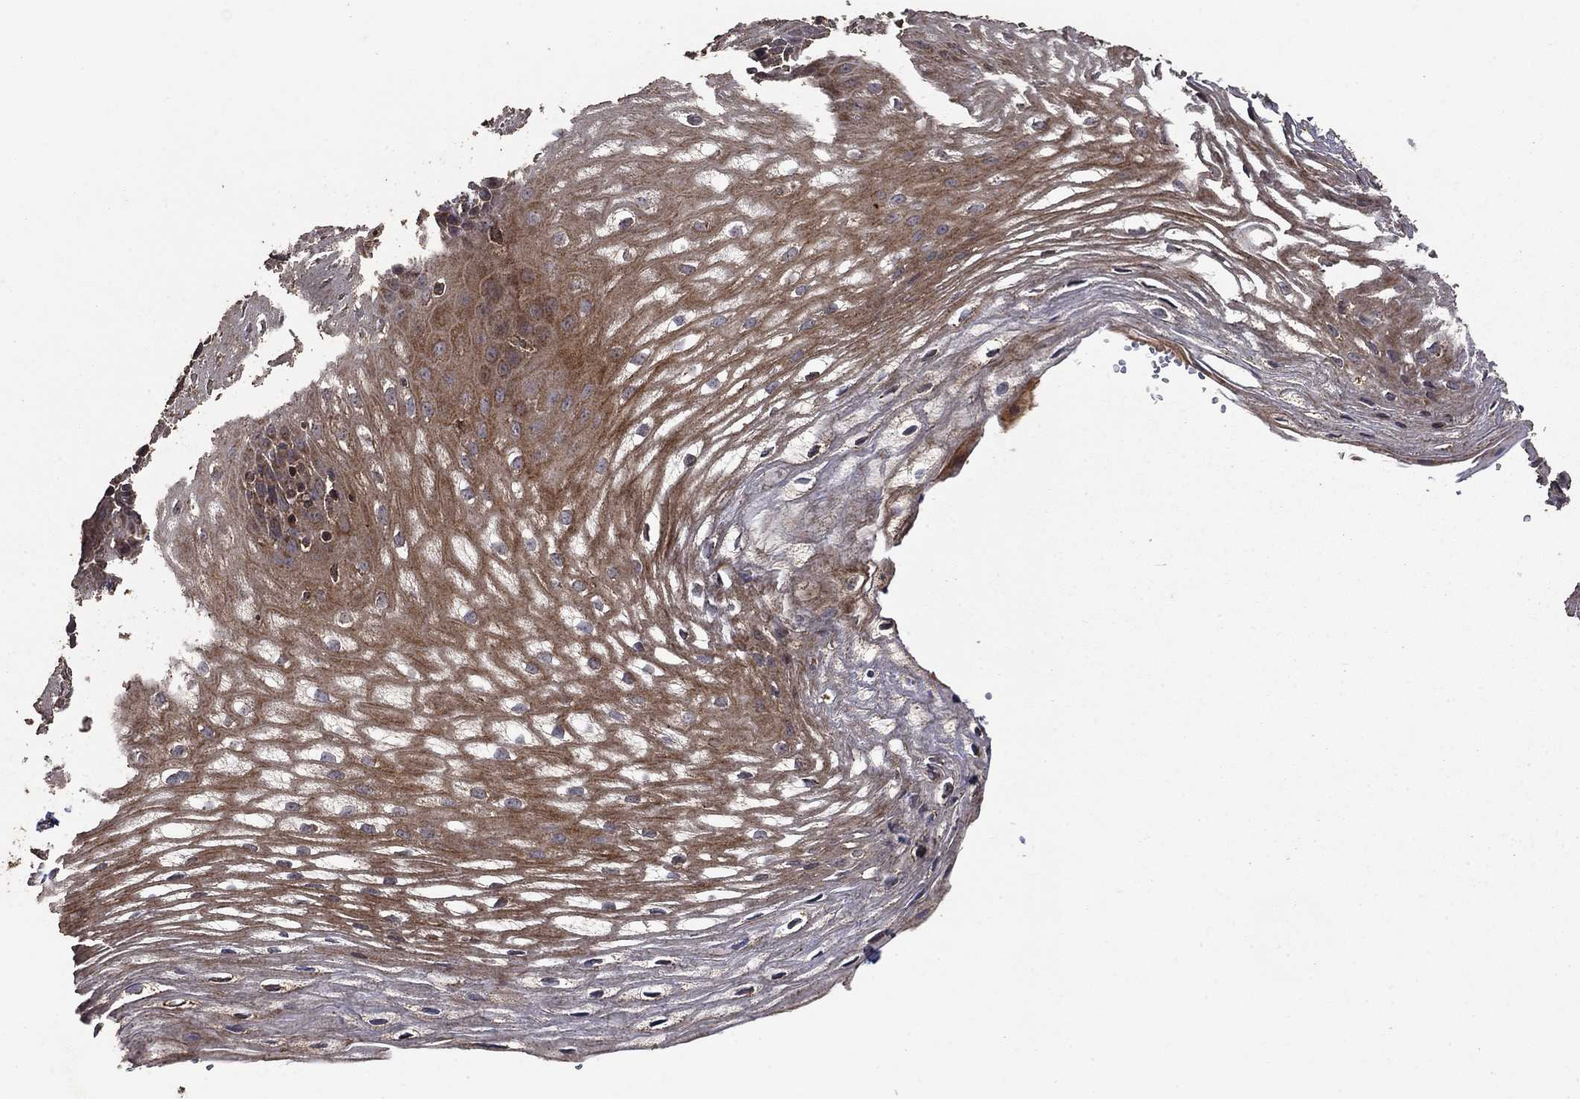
{"staining": {"intensity": "moderate", "quantity": "25%-75%", "location": "cytoplasmic/membranous"}, "tissue": "esophagus", "cell_type": "Squamous epithelial cells", "image_type": "normal", "snomed": [{"axis": "morphology", "description": "Normal tissue, NOS"}, {"axis": "topography", "description": "Esophagus"}], "caption": "IHC (DAB (3,3'-diaminobenzidine)) staining of unremarkable esophagus exhibits moderate cytoplasmic/membranous protein positivity in about 25%-75% of squamous epithelial cells.", "gene": "IFRD1", "patient": {"sex": "male", "age": 72}}